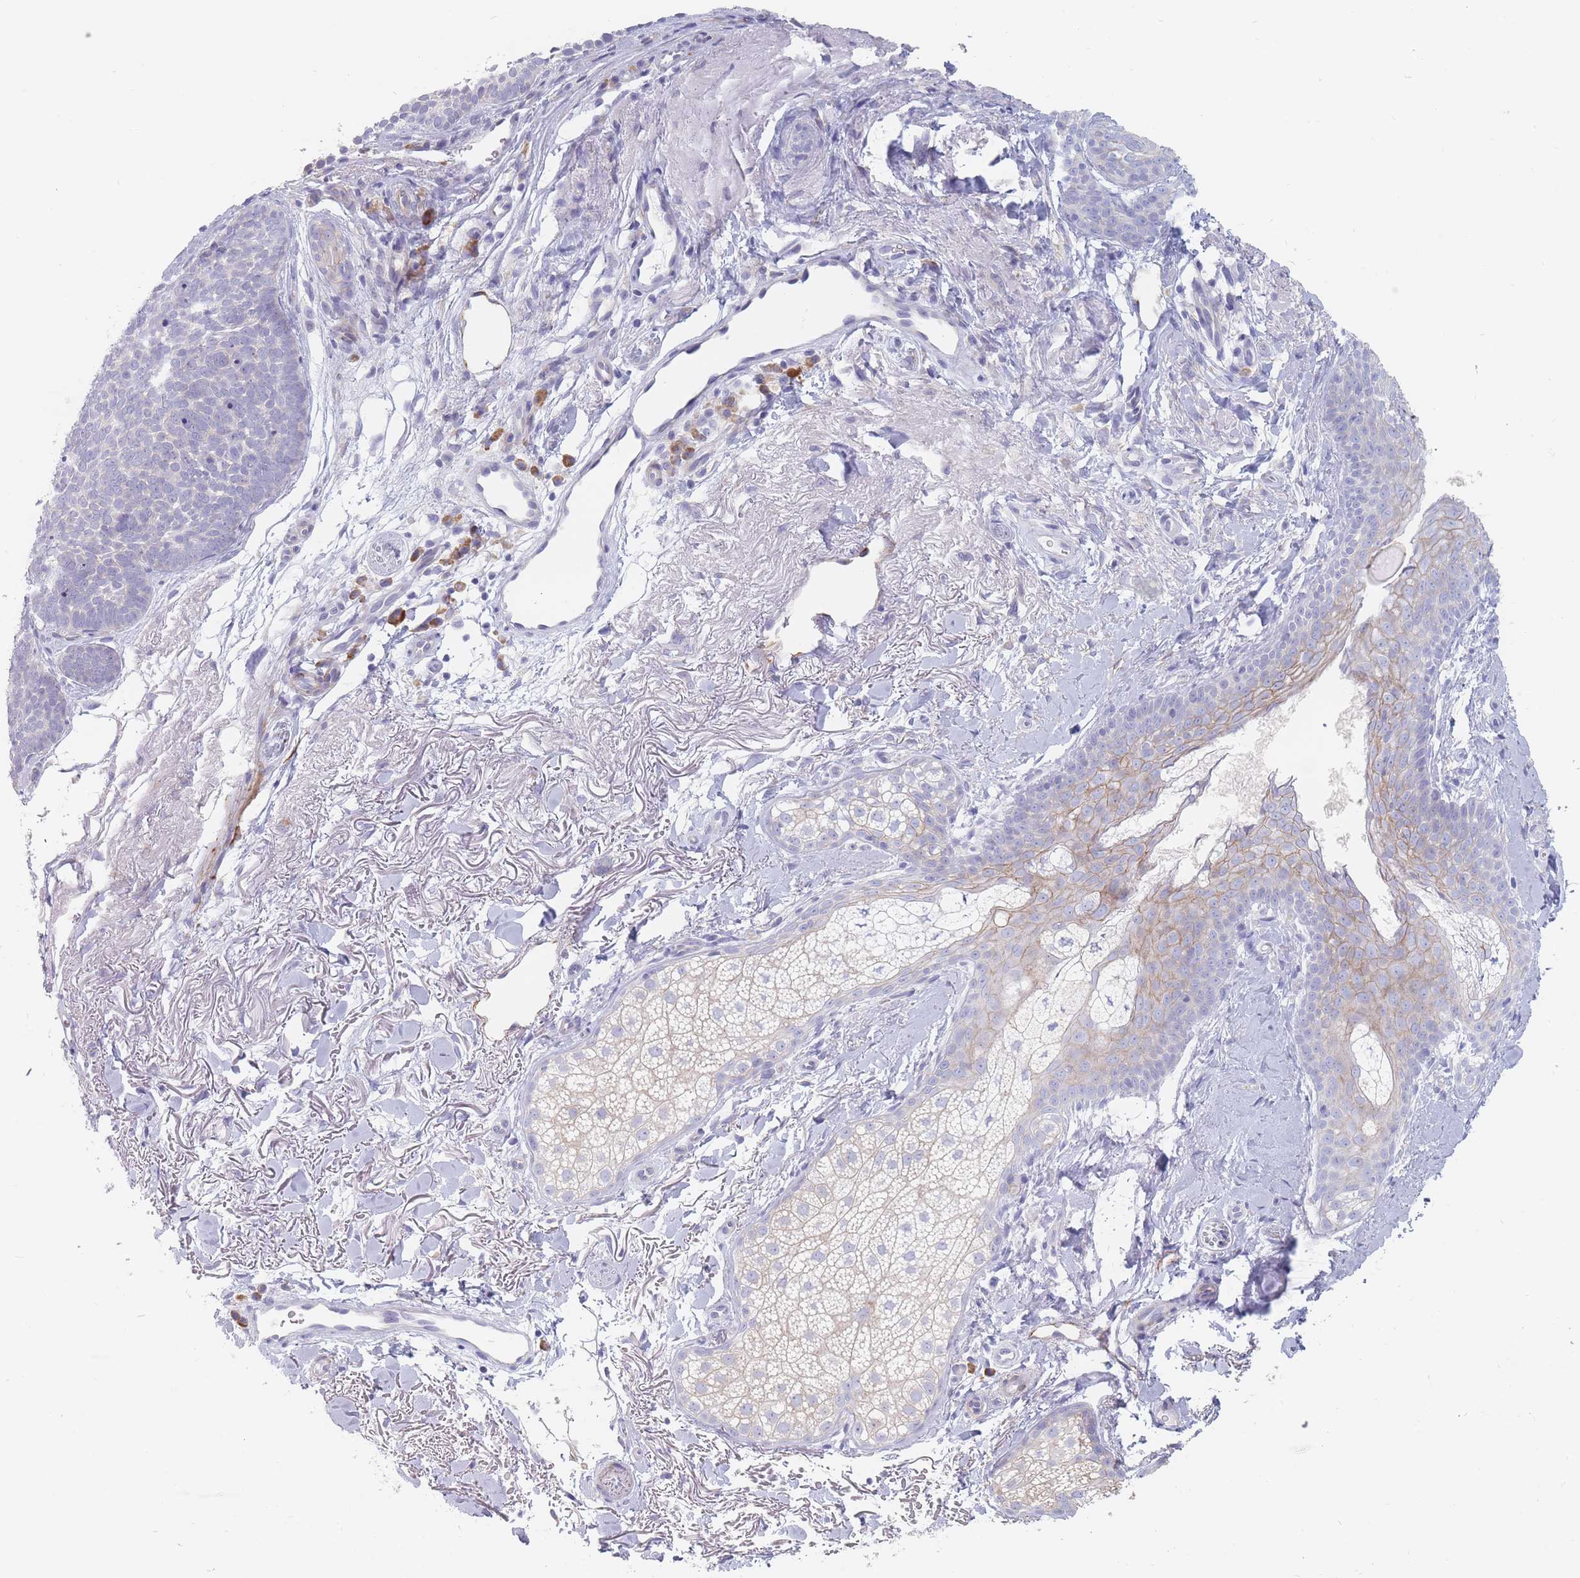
{"staining": {"intensity": "negative", "quantity": "none", "location": "none"}, "tissue": "skin cancer", "cell_type": "Tumor cells", "image_type": "cancer", "snomed": [{"axis": "morphology", "description": "Basal cell carcinoma"}, {"axis": "topography", "description": "Skin"}], "caption": "This is a photomicrograph of IHC staining of skin basal cell carcinoma, which shows no expression in tumor cells.", "gene": "ERBIN", "patient": {"sex": "female", "age": 77}}